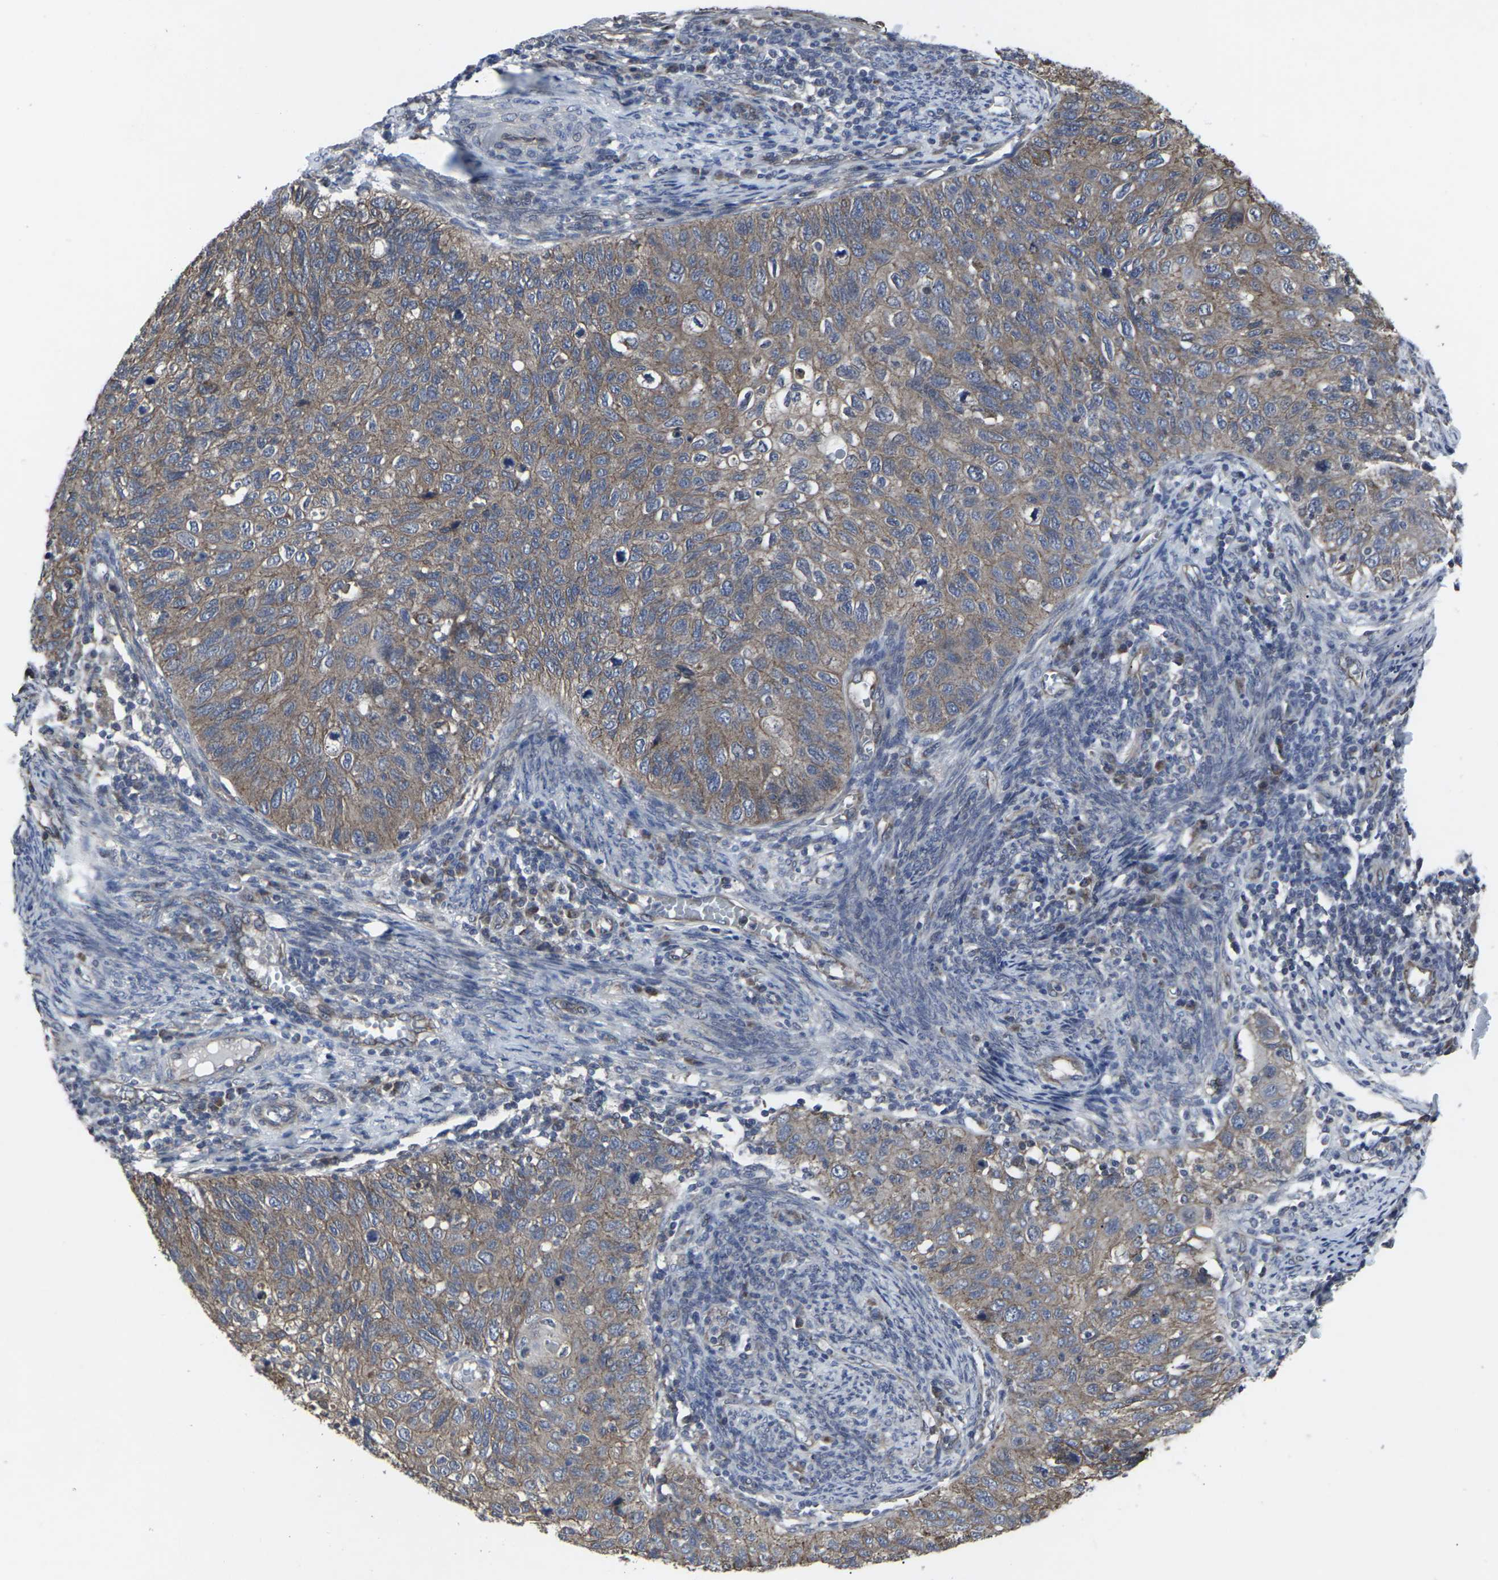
{"staining": {"intensity": "moderate", "quantity": ">75%", "location": "cytoplasmic/membranous"}, "tissue": "cervical cancer", "cell_type": "Tumor cells", "image_type": "cancer", "snomed": [{"axis": "morphology", "description": "Squamous cell carcinoma, NOS"}, {"axis": "topography", "description": "Cervix"}], "caption": "Protein staining displays moderate cytoplasmic/membranous expression in approximately >75% of tumor cells in cervical cancer.", "gene": "MAPKAPK2", "patient": {"sex": "female", "age": 70}}